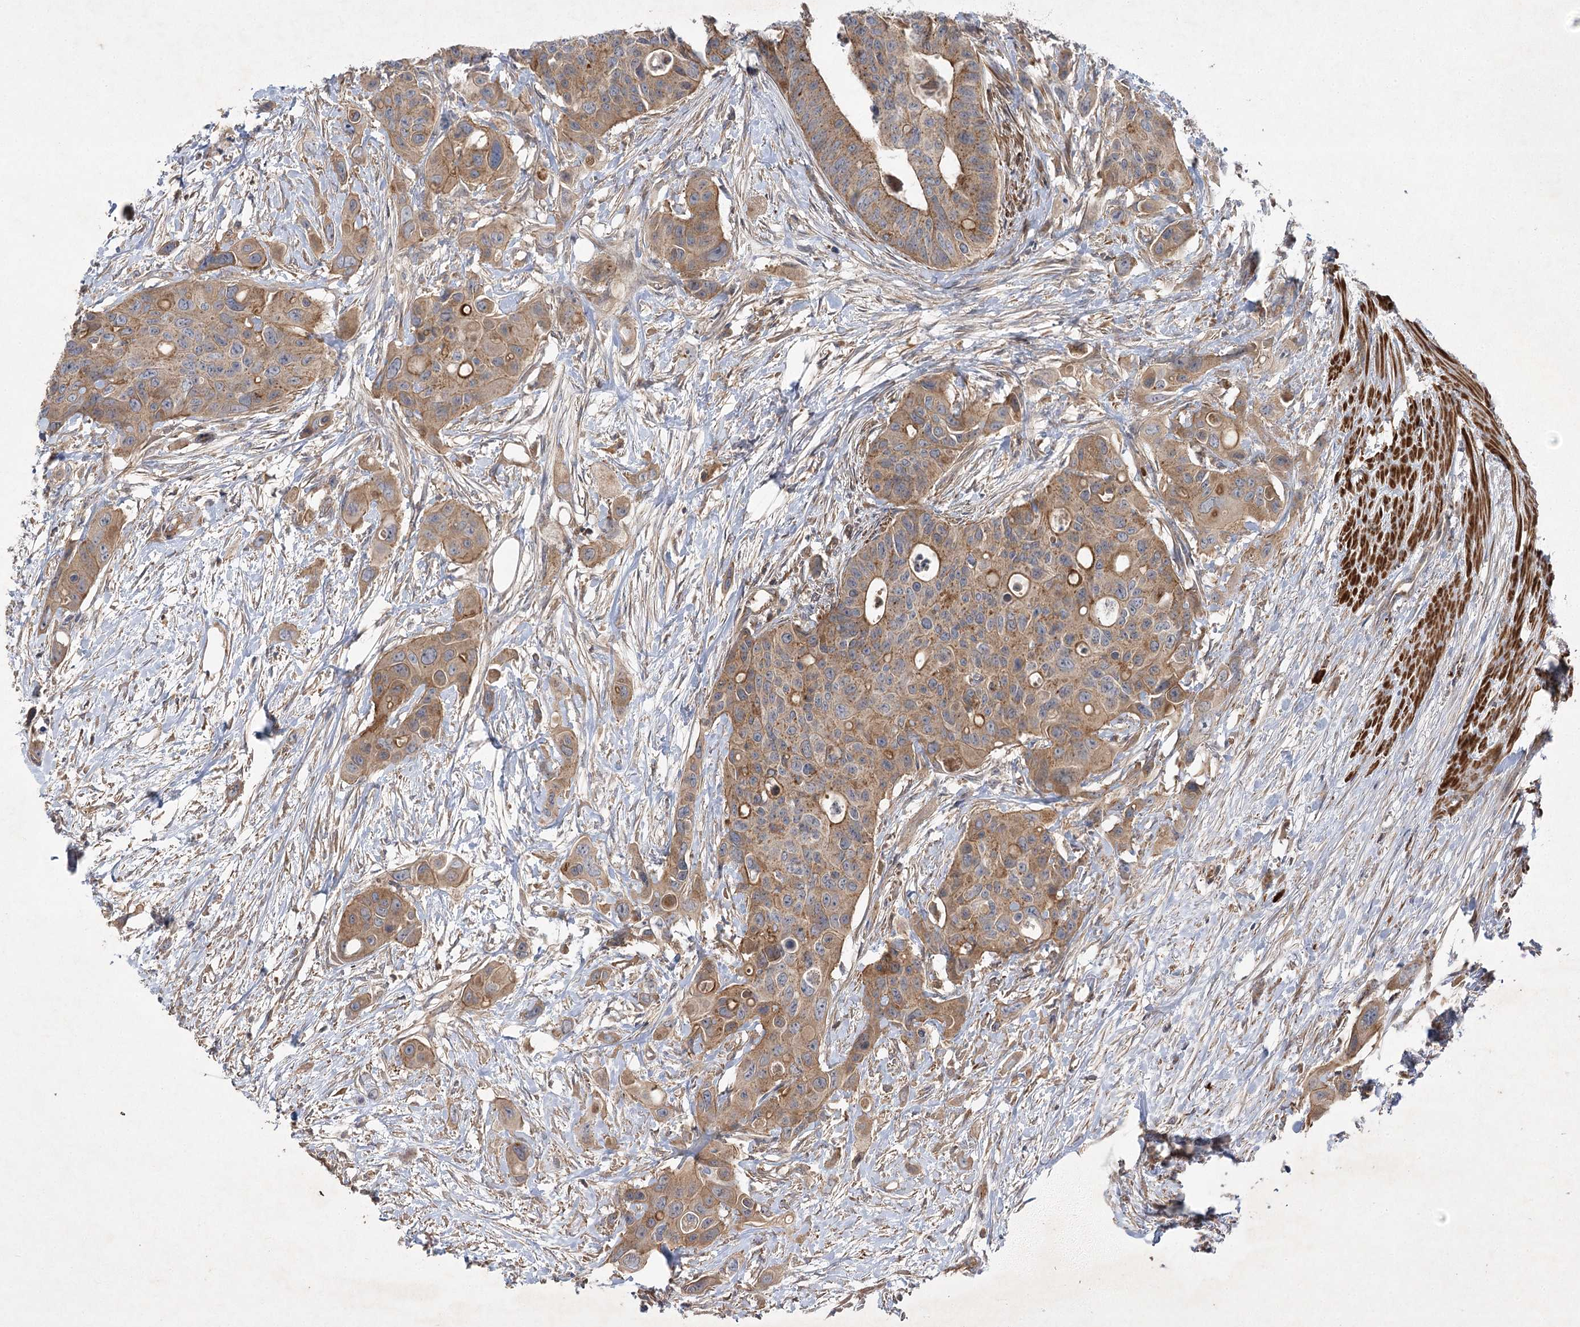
{"staining": {"intensity": "moderate", "quantity": ">75%", "location": "cytoplasmic/membranous"}, "tissue": "colorectal cancer", "cell_type": "Tumor cells", "image_type": "cancer", "snomed": [{"axis": "morphology", "description": "Adenocarcinoma, NOS"}, {"axis": "topography", "description": "Colon"}], "caption": "High-magnification brightfield microscopy of colorectal cancer stained with DAB (brown) and counterstained with hematoxylin (blue). tumor cells exhibit moderate cytoplasmic/membranous positivity is present in about>75% of cells. (DAB IHC with brightfield microscopy, high magnification).", "gene": "KIAA0825", "patient": {"sex": "male", "age": 77}}